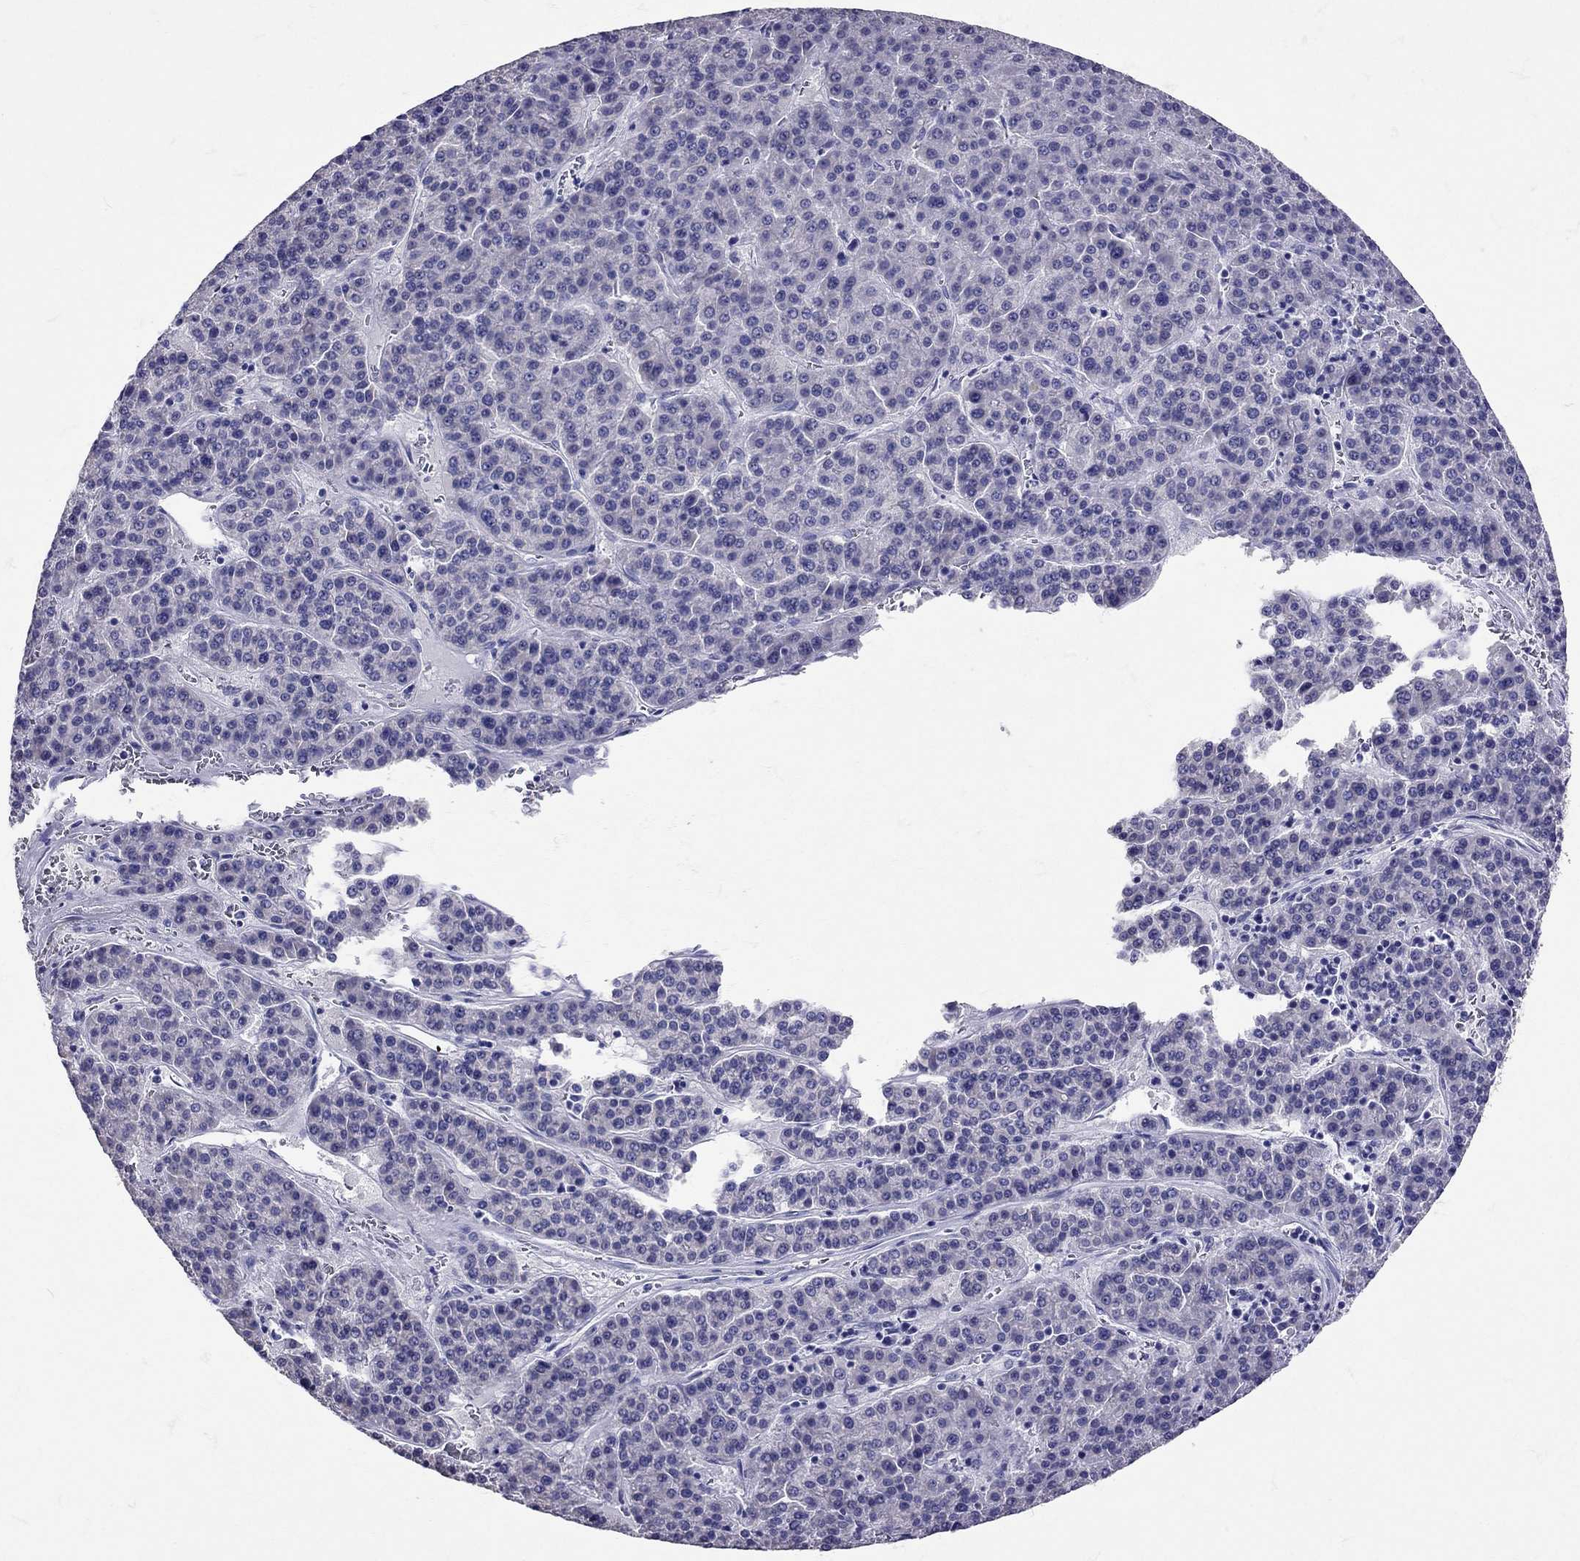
{"staining": {"intensity": "negative", "quantity": "none", "location": "none"}, "tissue": "liver cancer", "cell_type": "Tumor cells", "image_type": "cancer", "snomed": [{"axis": "morphology", "description": "Carcinoma, Hepatocellular, NOS"}, {"axis": "topography", "description": "Liver"}], "caption": "Liver cancer (hepatocellular carcinoma) was stained to show a protein in brown. There is no significant staining in tumor cells.", "gene": "TBR1", "patient": {"sex": "female", "age": 58}}